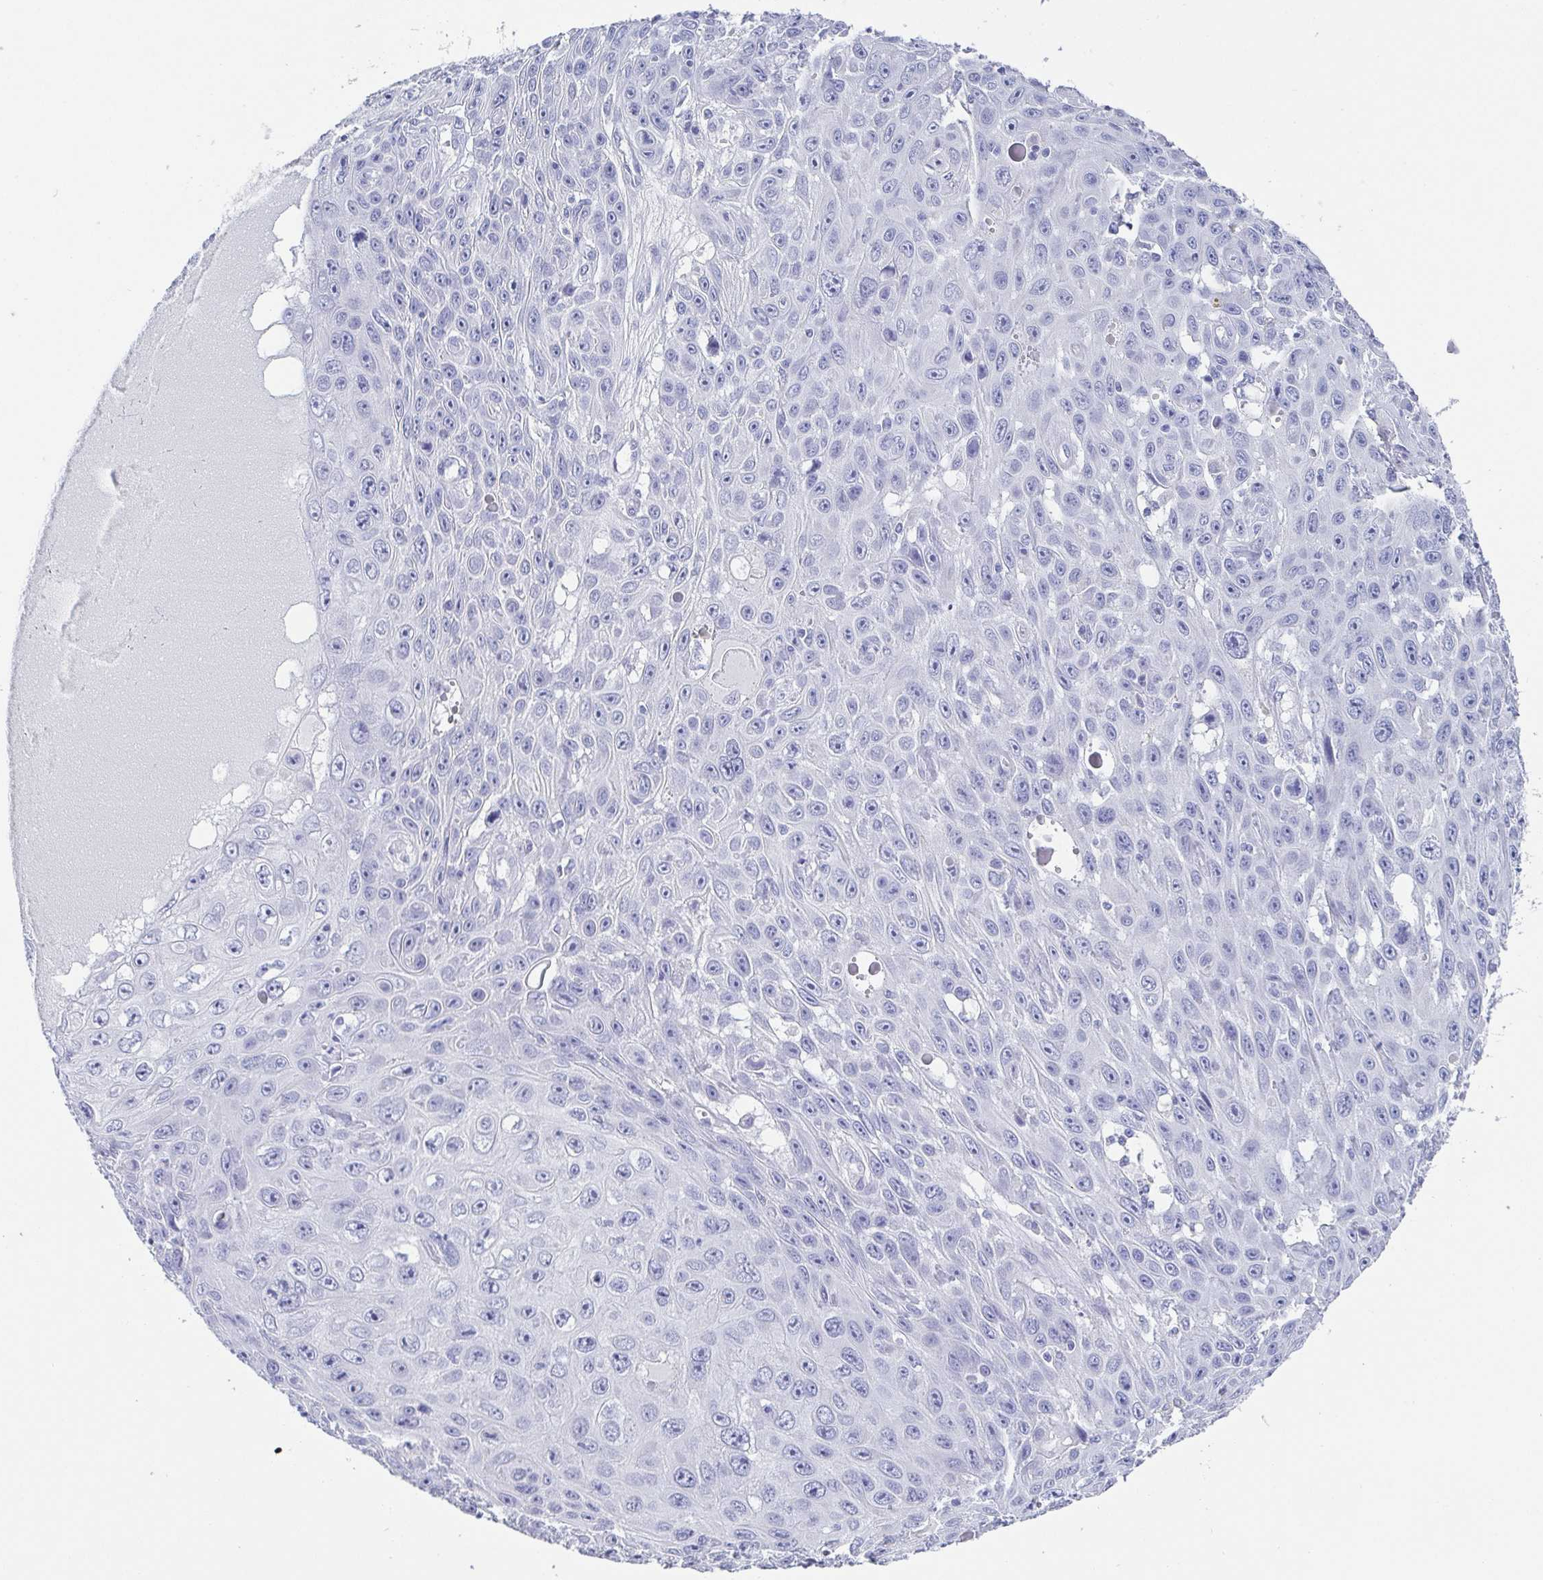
{"staining": {"intensity": "negative", "quantity": "none", "location": "none"}, "tissue": "skin cancer", "cell_type": "Tumor cells", "image_type": "cancer", "snomed": [{"axis": "morphology", "description": "Squamous cell carcinoma, NOS"}, {"axis": "topography", "description": "Skin"}], "caption": "This is an immunohistochemistry micrograph of skin squamous cell carcinoma. There is no staining in tumor cells.", "gene": "SCGN", "patient": {"sex": "male", "age": 82}}